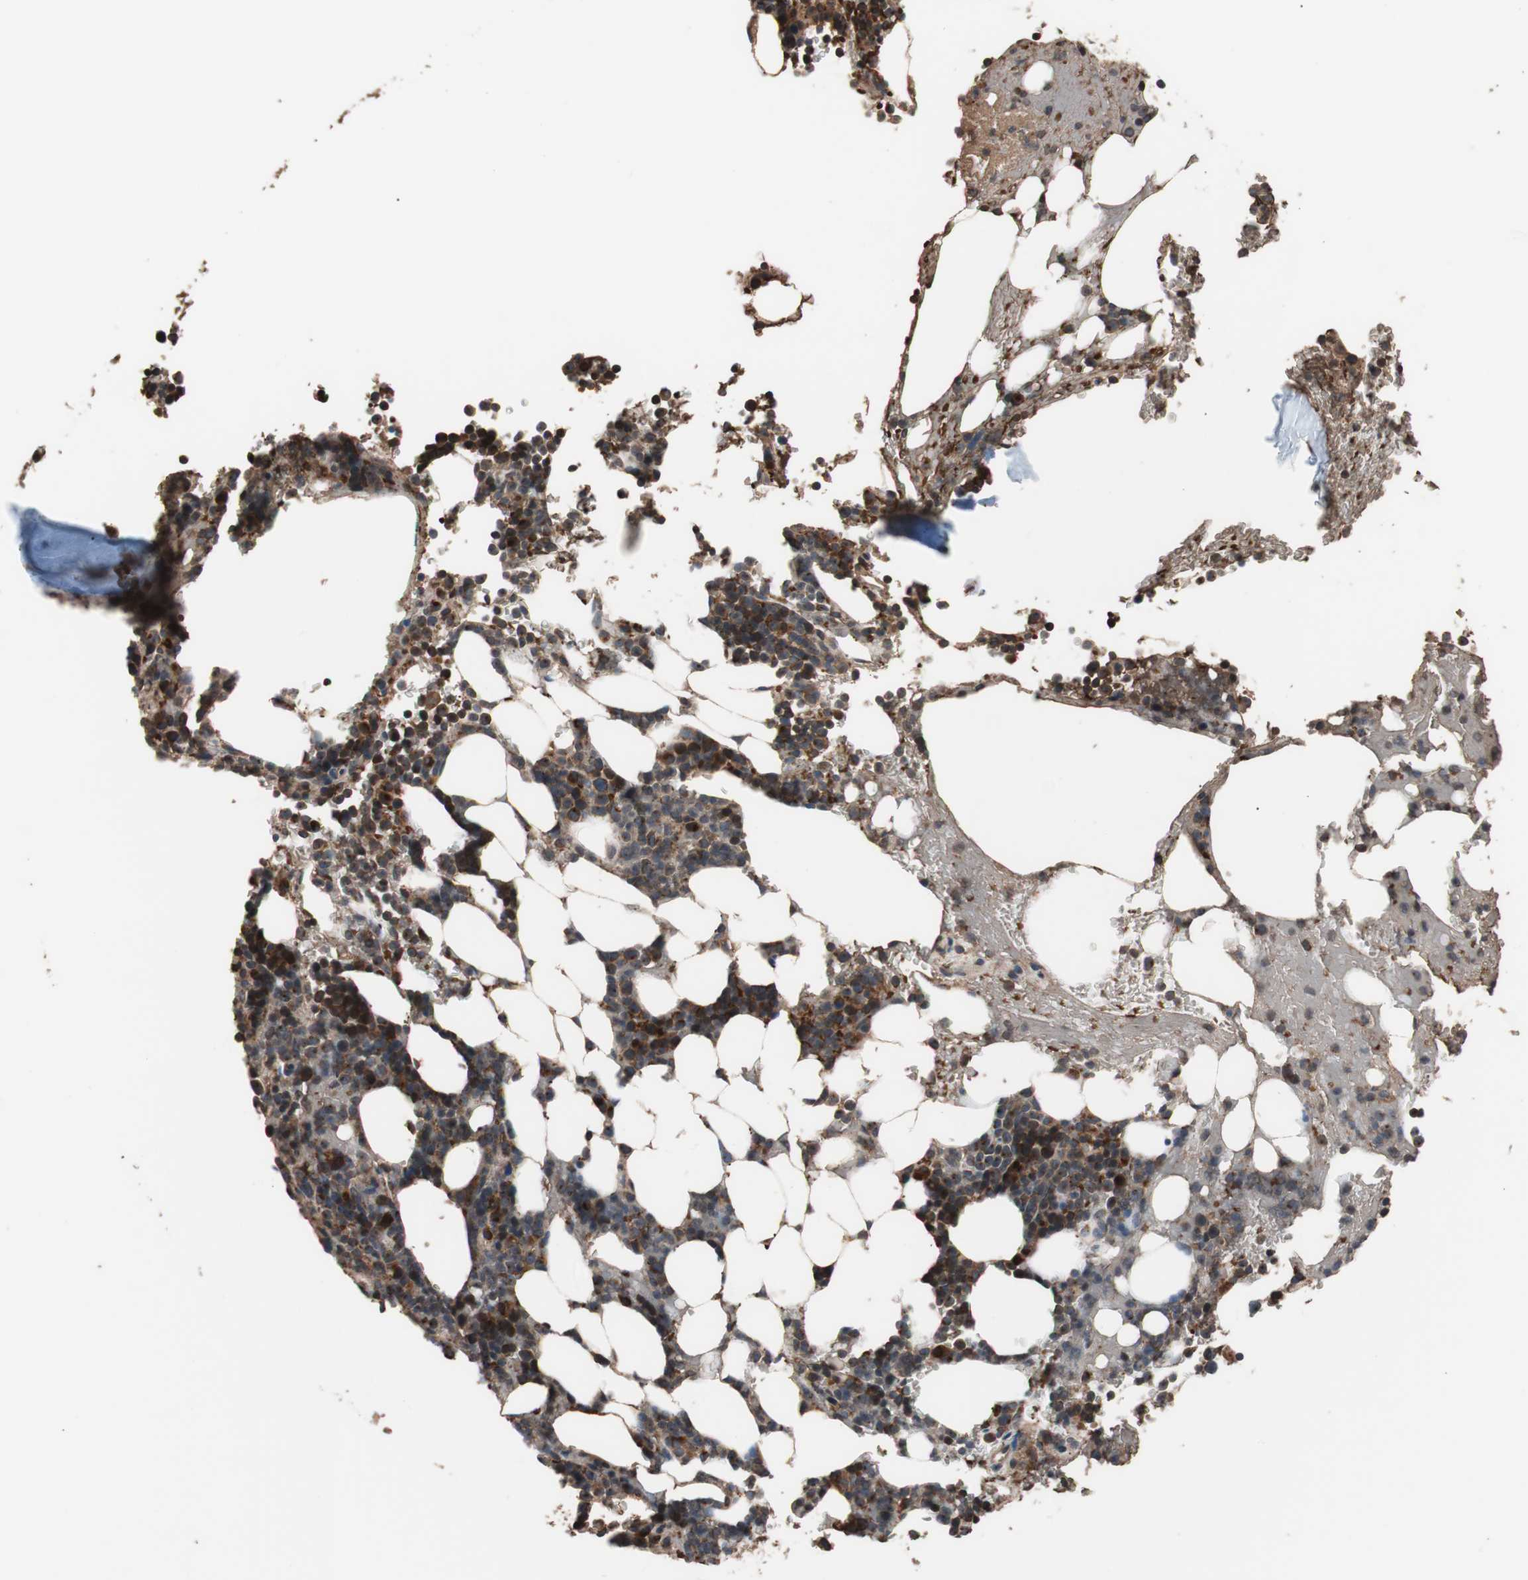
{"staining": {"intensity": "strong", "quantity": ">75%", "location": "cytoplasmic/membranous"}, "tissue": "bone marrow", "cell_type": "Hematopoietic cells", "image_type": "normal", "snomed": [{"axis": "morphology", "description": "Normal tissue, NOS"}, {"axis": "topography", "description": "Bone marrow"}], "caption": "Immunohistochemistry (IHC) (DAB (3,3'-diaminobenzidine)) staining of normal bone marrow reveals strong cytoplasmic/membranous protein staining in approximately >75% of hematopoietic cells.", "gene": "GLYCTK", "patient": {"sex": "female", "age": 73}}